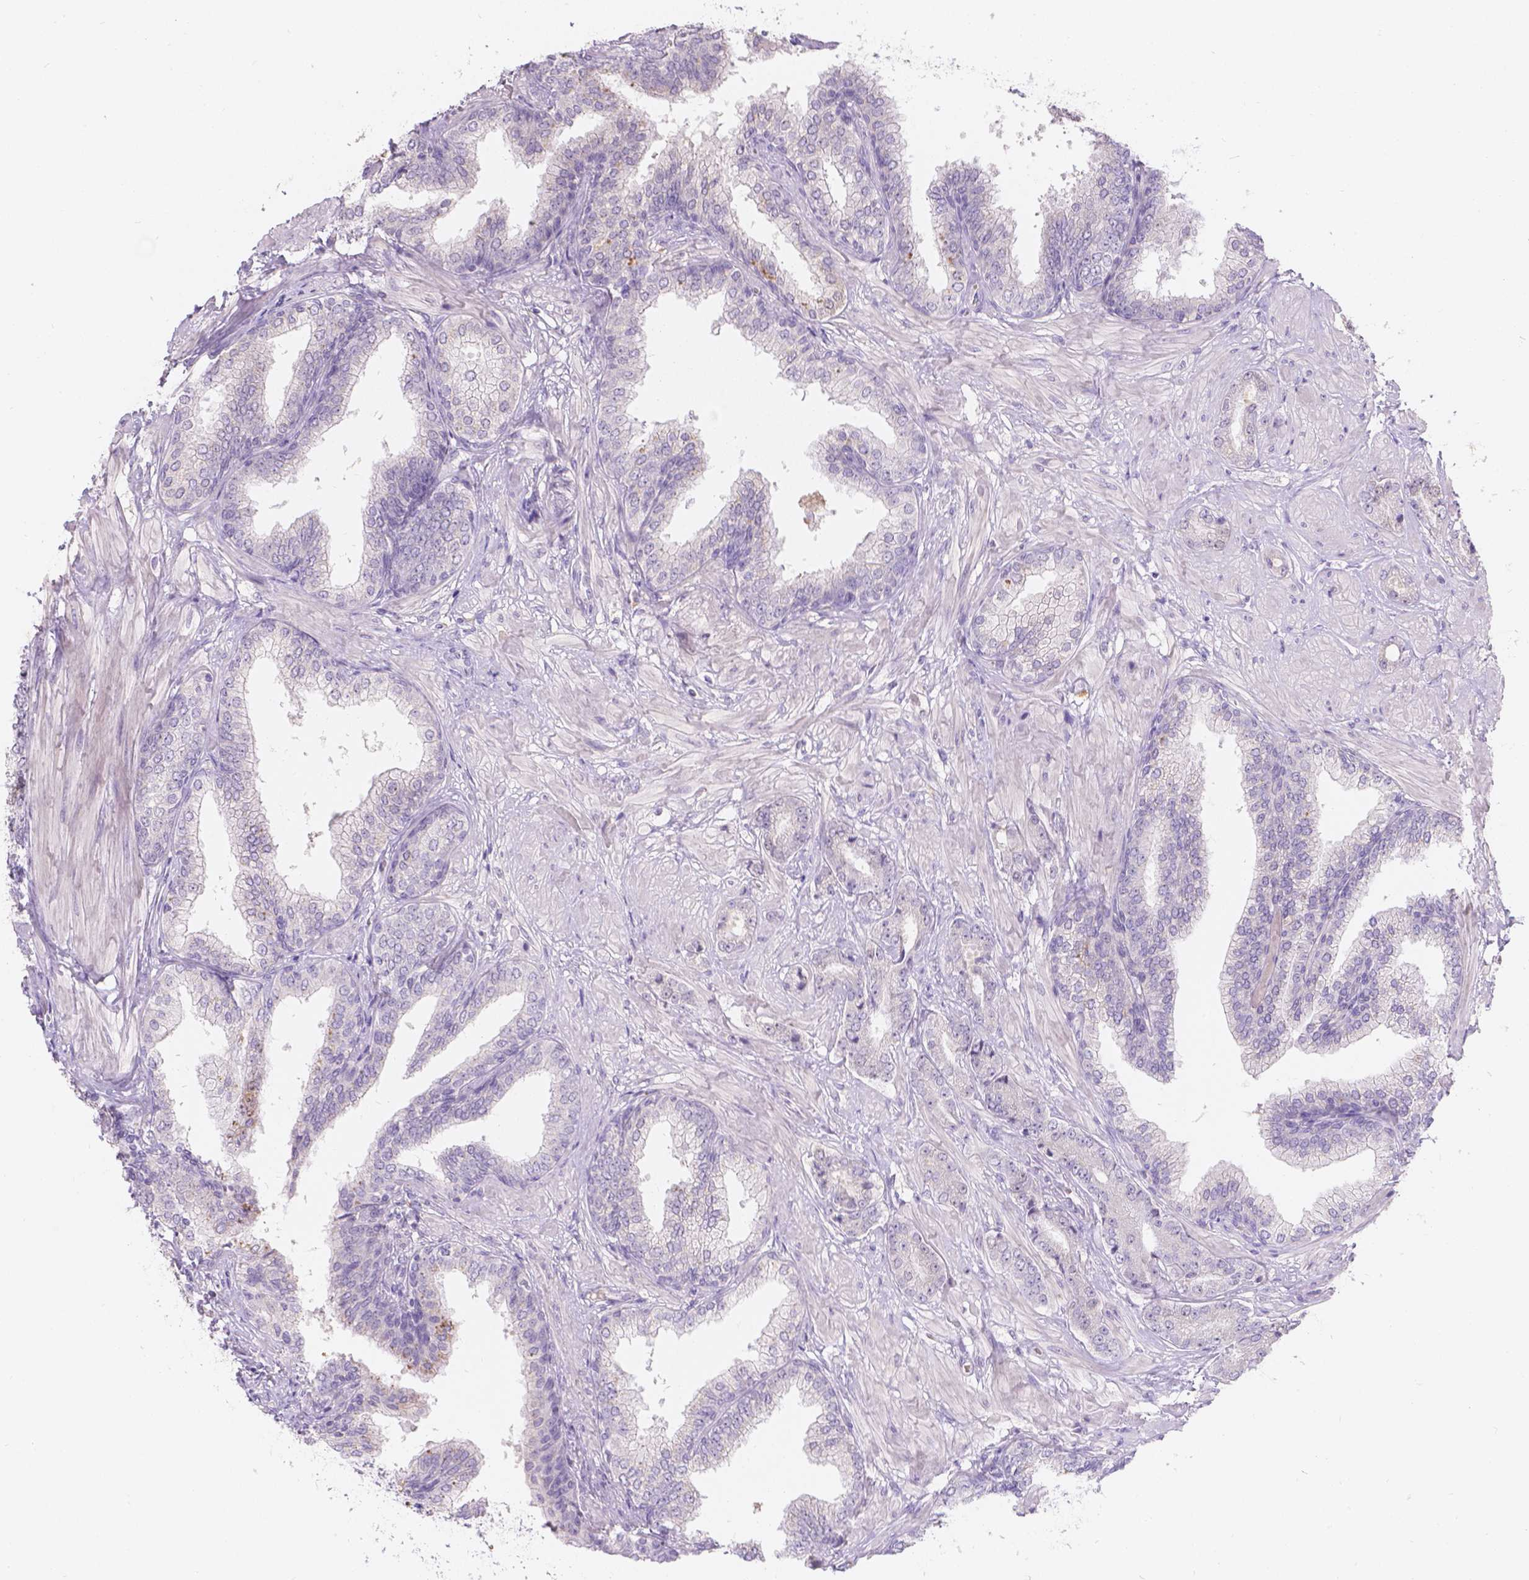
{"staining": {"intensity": "negative", "quantity": "none", "location": "none"}, "tissue": "prostate cancer", "cell_type": "Tumor cells", "image_type": "cancer", "snomed": [{"axis": "morphology", "description": "Adenocarcinoma, Low grade"}, {"axis": "topography", "description": "Prostate"}], "caption": "The photomicrograph displays no significant expression in tumor cells of prostate cancer (low-grade adenocarcinoma).", "gene": "DCAF4L1", "patient": {"sex": "male", "age": 55}}